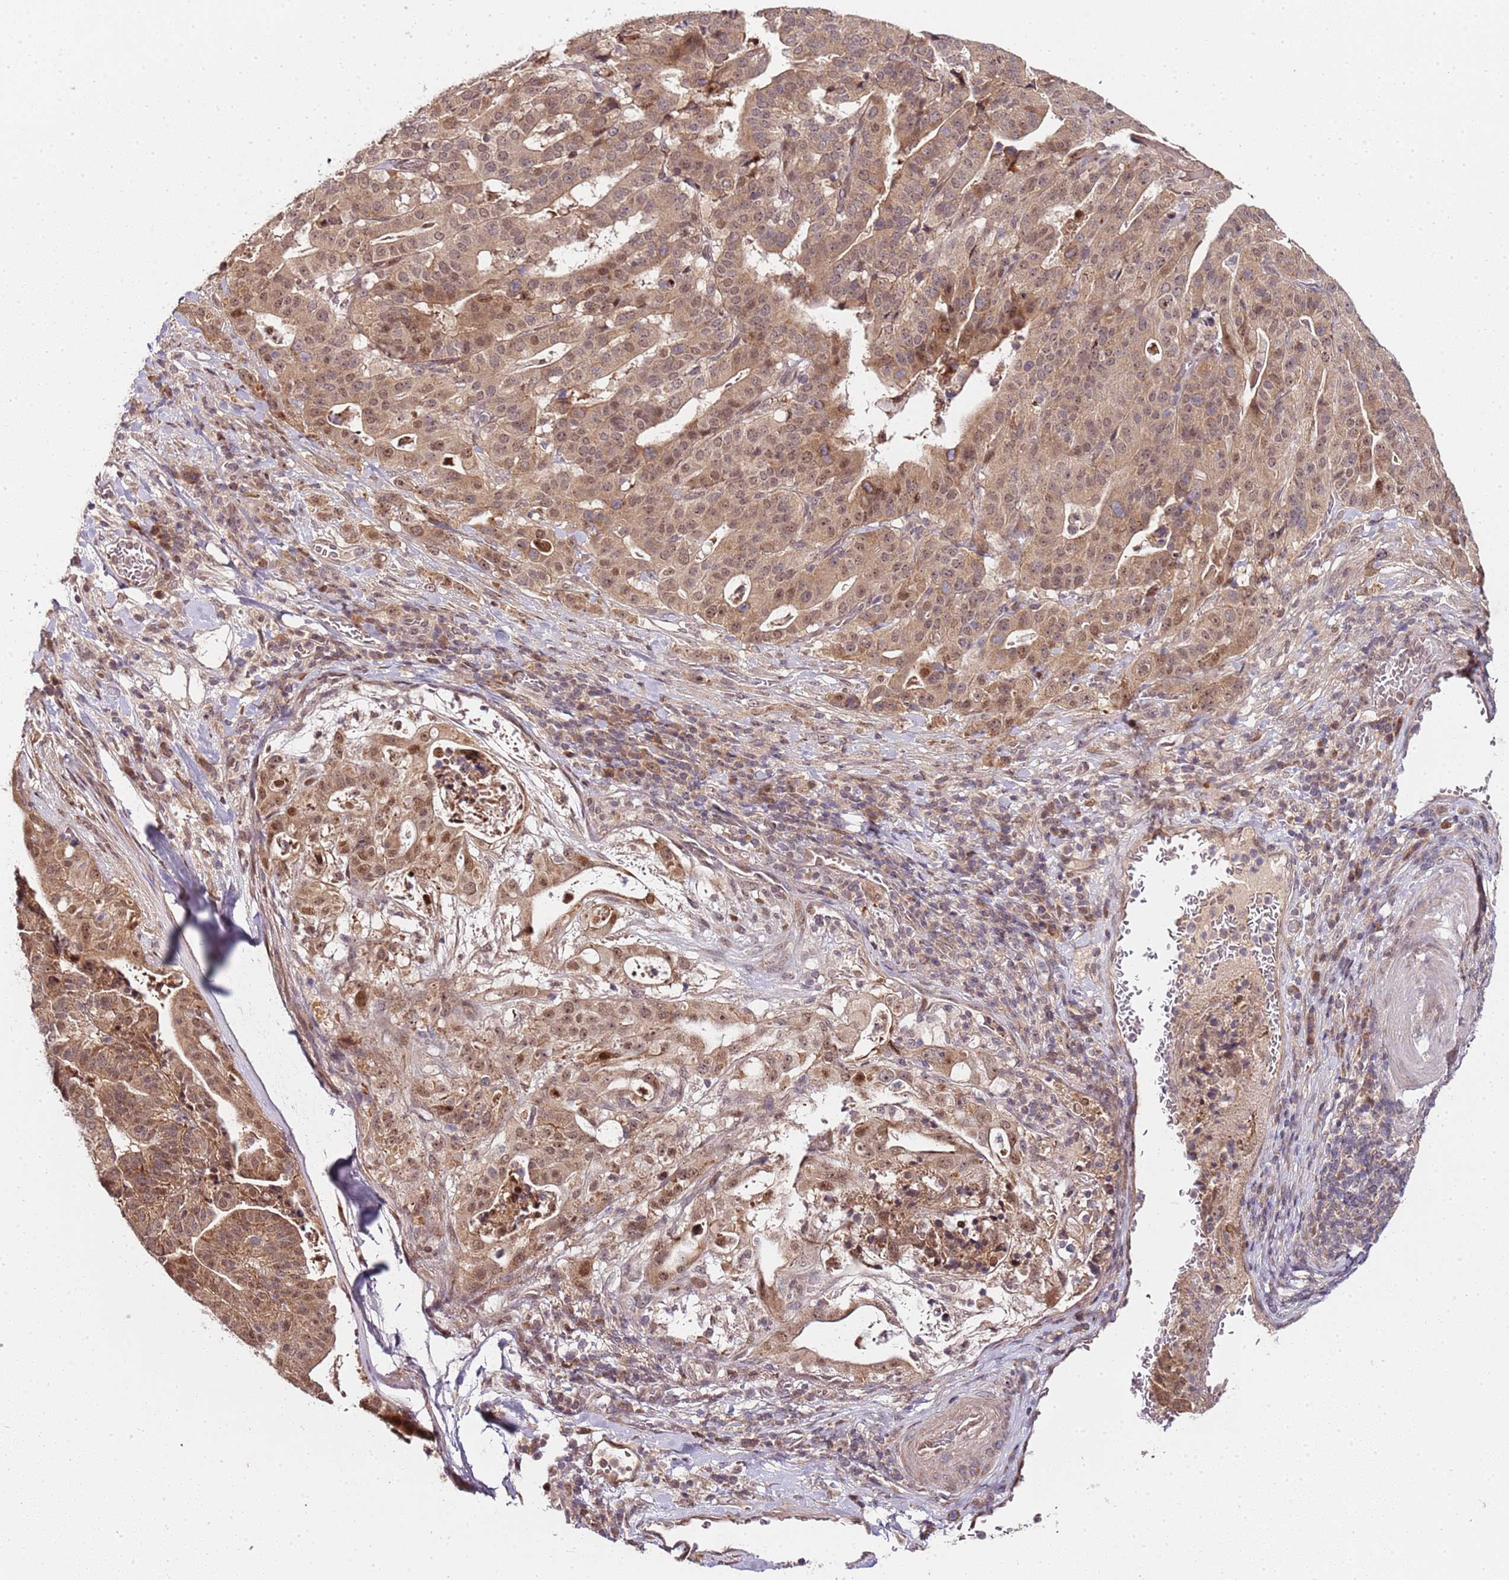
{"staining": {"intensity": "moderate", "quantity": ">75%", "location": "cytoplasmic/membranous,nuclear"}, "tissue": "stomach cancer", "cell_type": "Tumor cells", "image_type": "cancer", "snomed": [{"axis": "morphology", "description": "Adenocarcinoma, NOS"}, {"axis": "topography", "description": "Stomach"}], "caption": "Immunohistochemical staining of stomach cancer (adenocarcinoma) exhibits medium levels of moderate cytoplasmic/membranous and nuclear protein staining in about >75% of tumor cells.", "gene": "EDC3", "patient": {"sex": "male", "age": 48}}